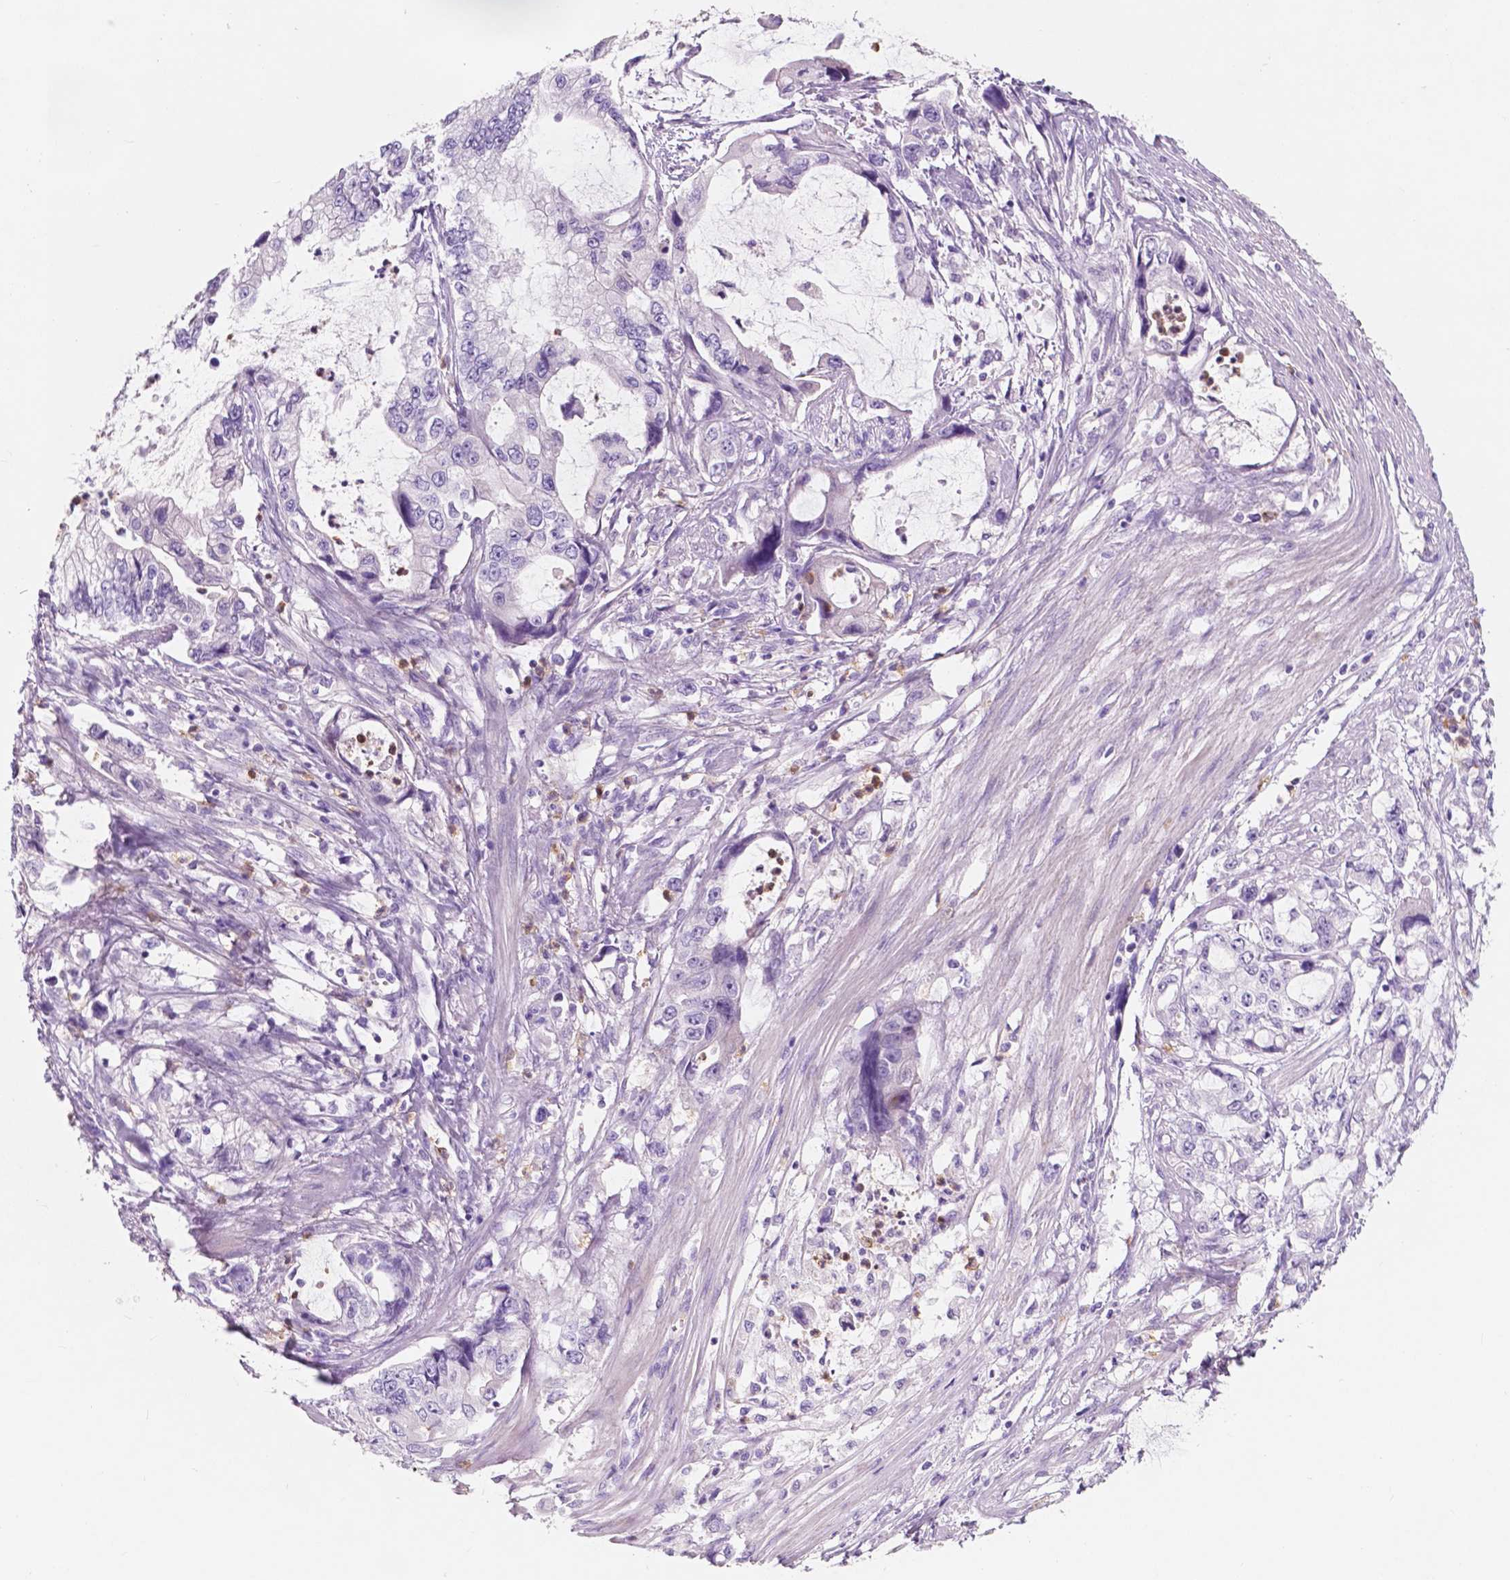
{"staining": {"intensity": "negative", "quantity": "none", "location": "none"}, "tissue": "stomach cancer", "cell_type": "Tumor cells", "image_type": "cancer", "snomed": [{"axis": "morphology", "description": "Adenocarcinoma, NOS"}, {"axis": "topography", "description": "Pancreas"}, {"axis": "topography", "description": "Stomach, upper"}, {"axis": "topography", "description": "Stomach"}], "caption": "This is an immunohistochemistry (IHC) photomicrograph of stomach cancer. There is no staining in tumor cells.", "gene": "CUZD1", "patient": {"sex": "male", "age": 77}}